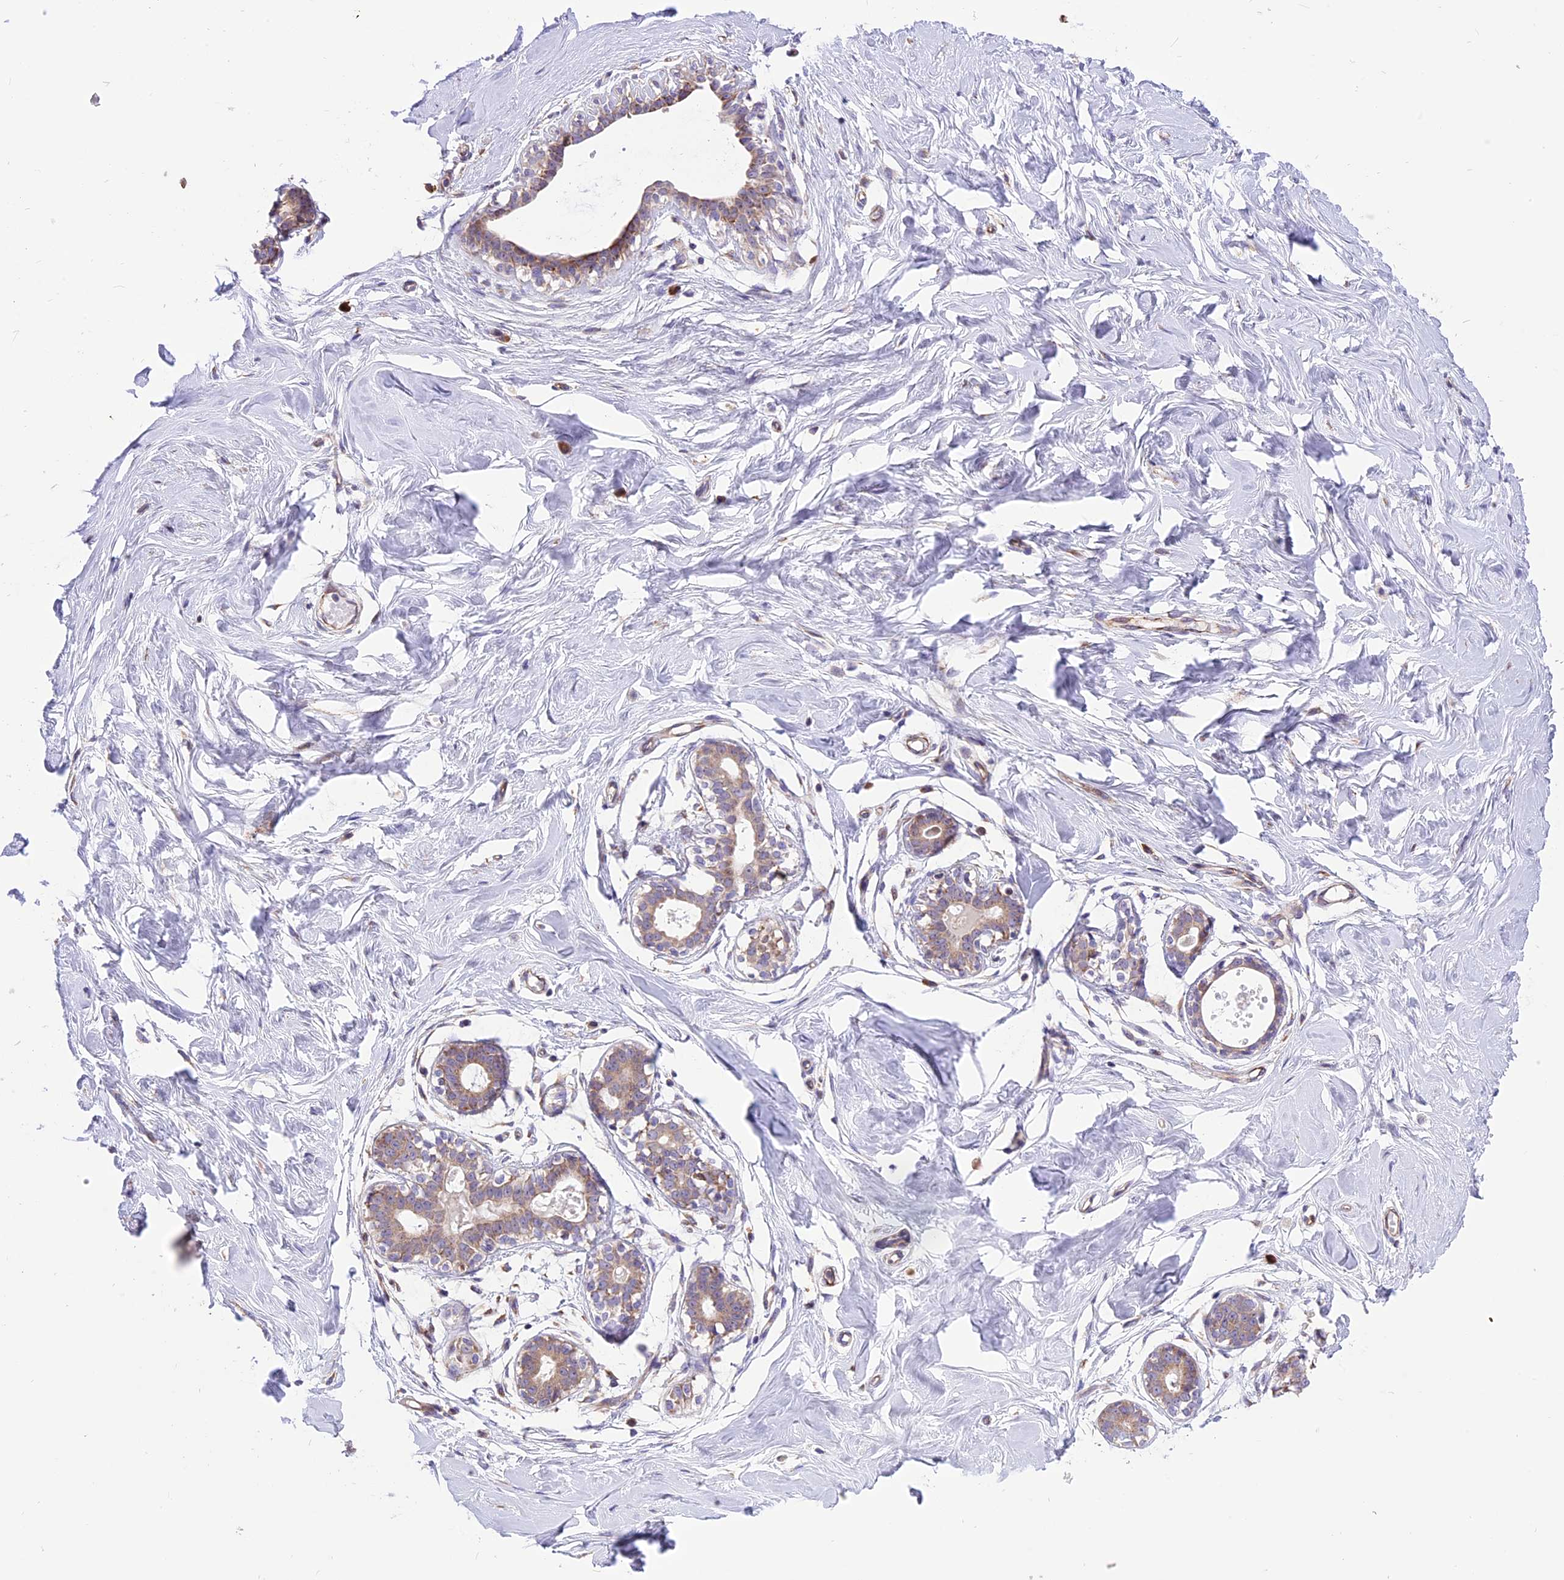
{"staining": {"intensity": "negative", "quantity": "none", "location": "none"}, "tissue": "breast", "cell_type": "Adipocytes", "image_type": "normal", "snomed": [{"axis": "morphology", "description": "Normal tissue, NOS"}, {"axis": "morphology", "description": "Adenoma, NOS"}, {"axis": "topography", "description": "Breast"}], "caption": "Immunohistochemistry (IHC) photomicrograph of benign breast: human breast stained with DAB reveals no significant protein staining in adipocytes. The staining is performed using DAB (3,3'-diaminobenzidine) brown chromogen with nuclei counter-stained in using hematoxylin.", "gene": "ARMCX6", "patient": {"sex": "female", "age": 23}}